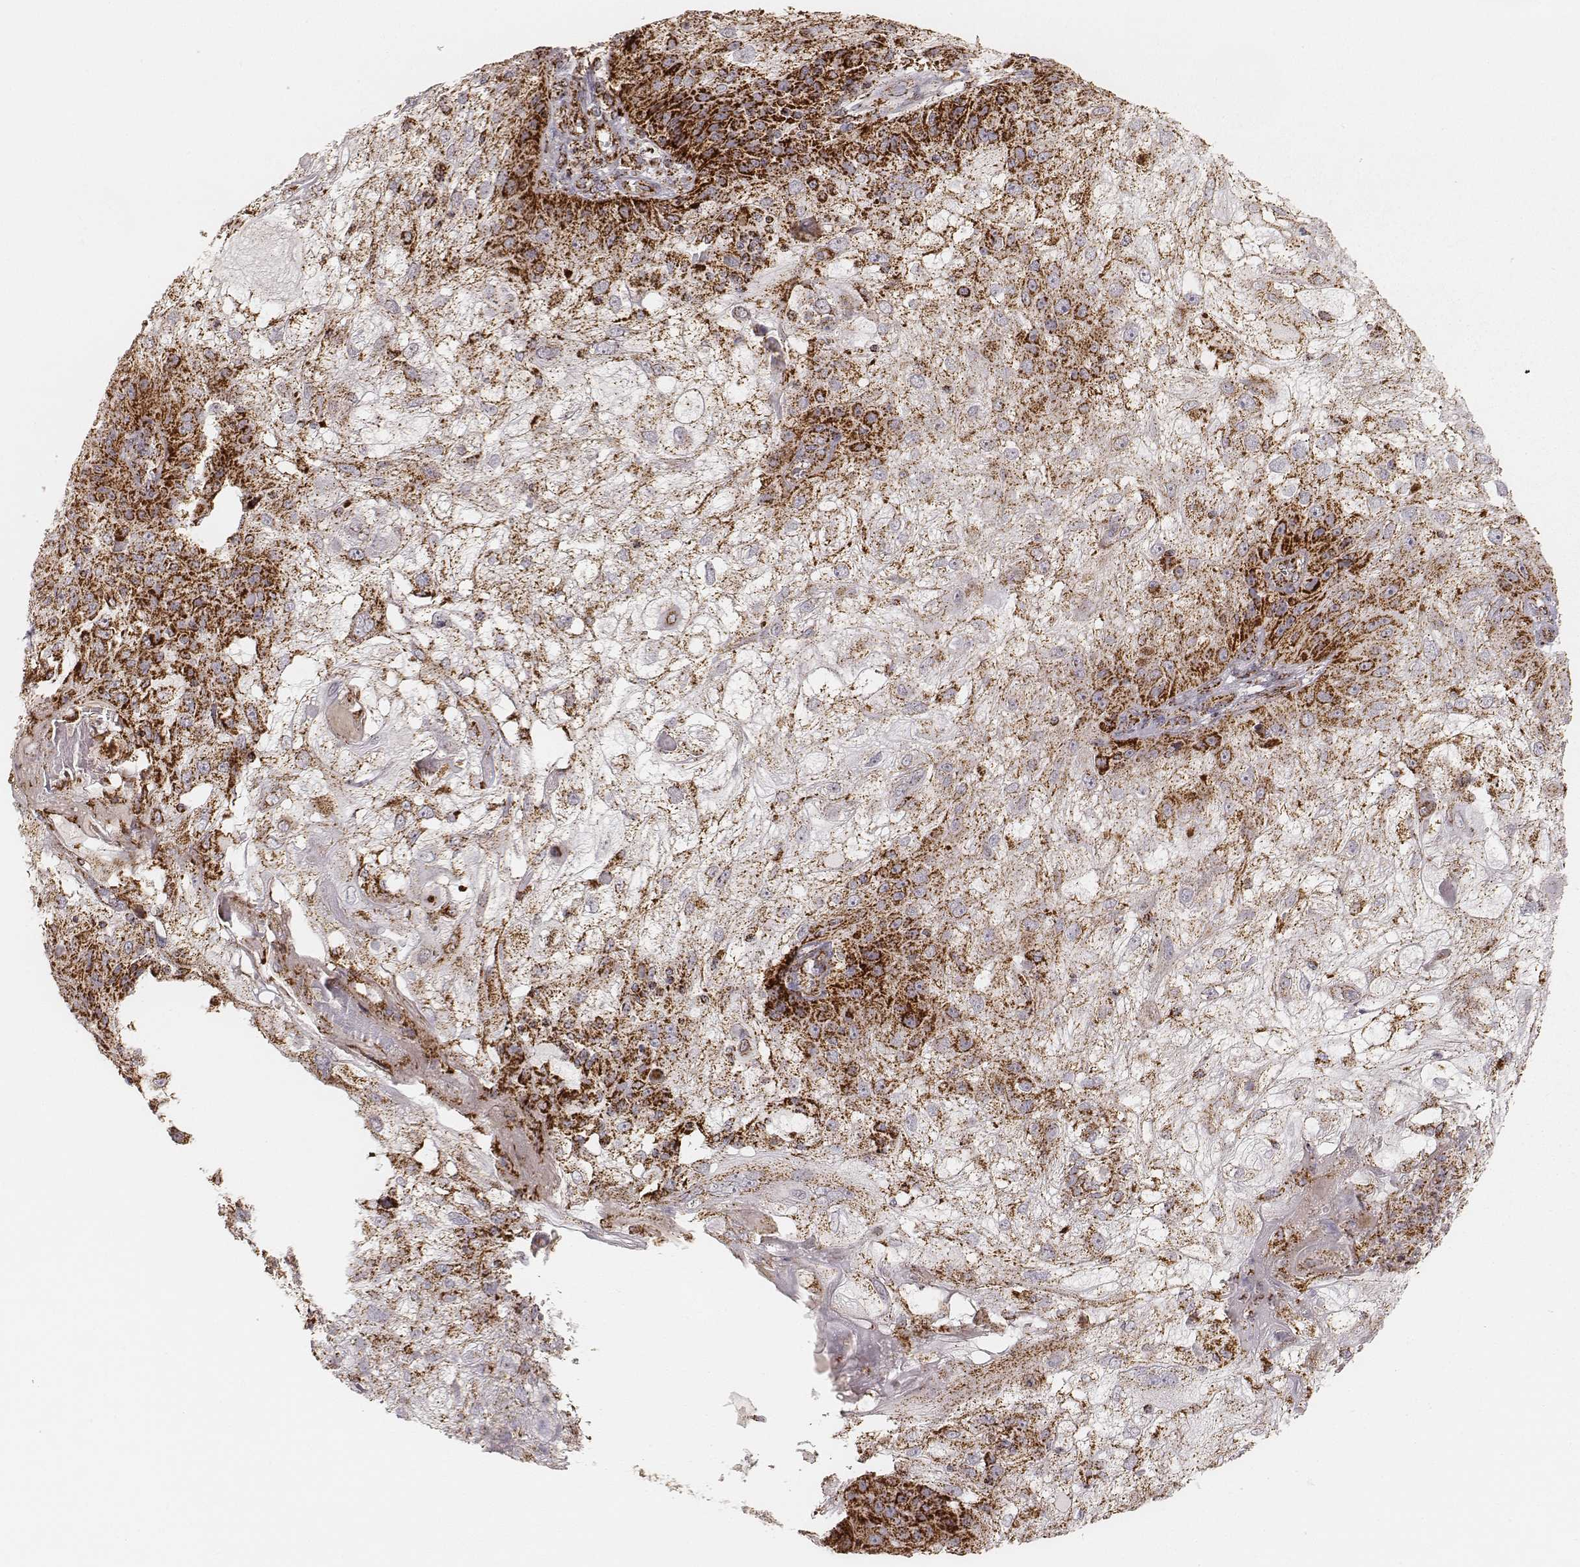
{"staining": {"intensity": "strong", "quantity": ">75%", "location": "cytoplasmic/membranous"}, "tissue": "skin cancer", "cell_type": "Tumor cells", "image_type": "cancer", "snomed": [{"axis": "morphology", "description": "Normal tissue, NOS"}, {"axis": "morphology", "description": "Squamous cell carcinoma, NOS"}, {"axis": "topography", "description": "Skin"}], "caption": "Squamous cell carcinoma (skin) was stained to show a protein in brown. There is high levels of strong cytoplasmic/membranous expression in approximately >75% of tumor cells. (DAB (3,3'-diaminobenzidine) IHC, brown staining for protein, blue staining for nuclei).", "gene": "CS", "patient": {"sex": "female", "age": 83}}